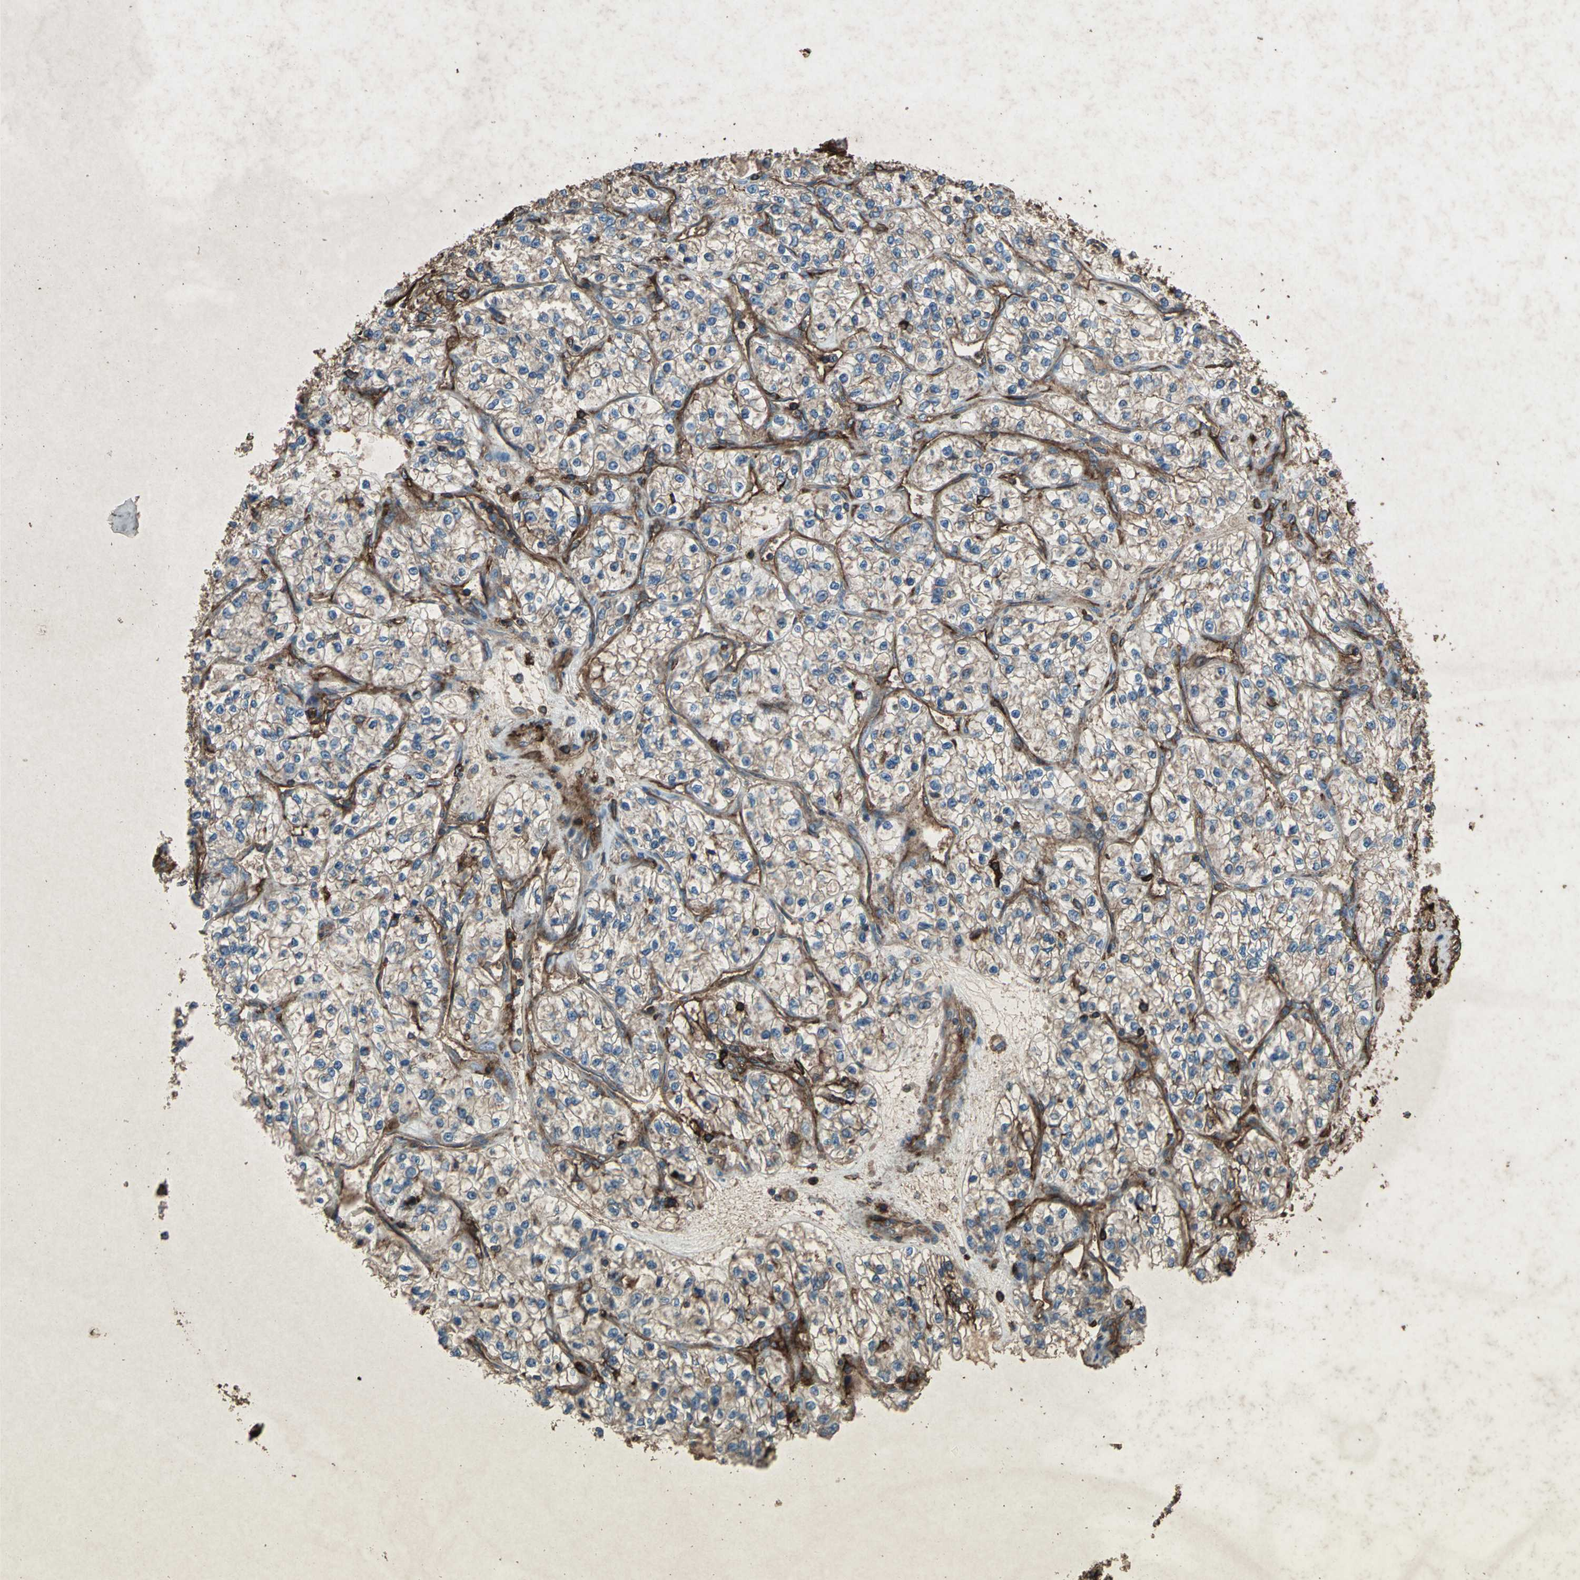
{"staining": {"intensity": "moderate", "quantity": ">75%", "location": "cytoplasmic/membranous"}, "tissue": "renal cancer", "cell_type": "Tumor cells", "image_type": "cancer", "snomed": [{"axis": "morphology", "description": "Adenocarcinoma, NOS"}, {"axis": "topography", "description": "Kidney"}], "caption": "Immunohistochemistry (IHC) (DAB (3,3'-diaminobenzidine)) staining of human renal cancer (adenocarcinoma) displays moderate cytoplasmic/membranous protein positivity in approximately >75% of tumor cells. The protein is shown in brown color, while the nuclei are stained blue.", "gene": "CCR6", "patient": {"sex": "female", "age": 57}}